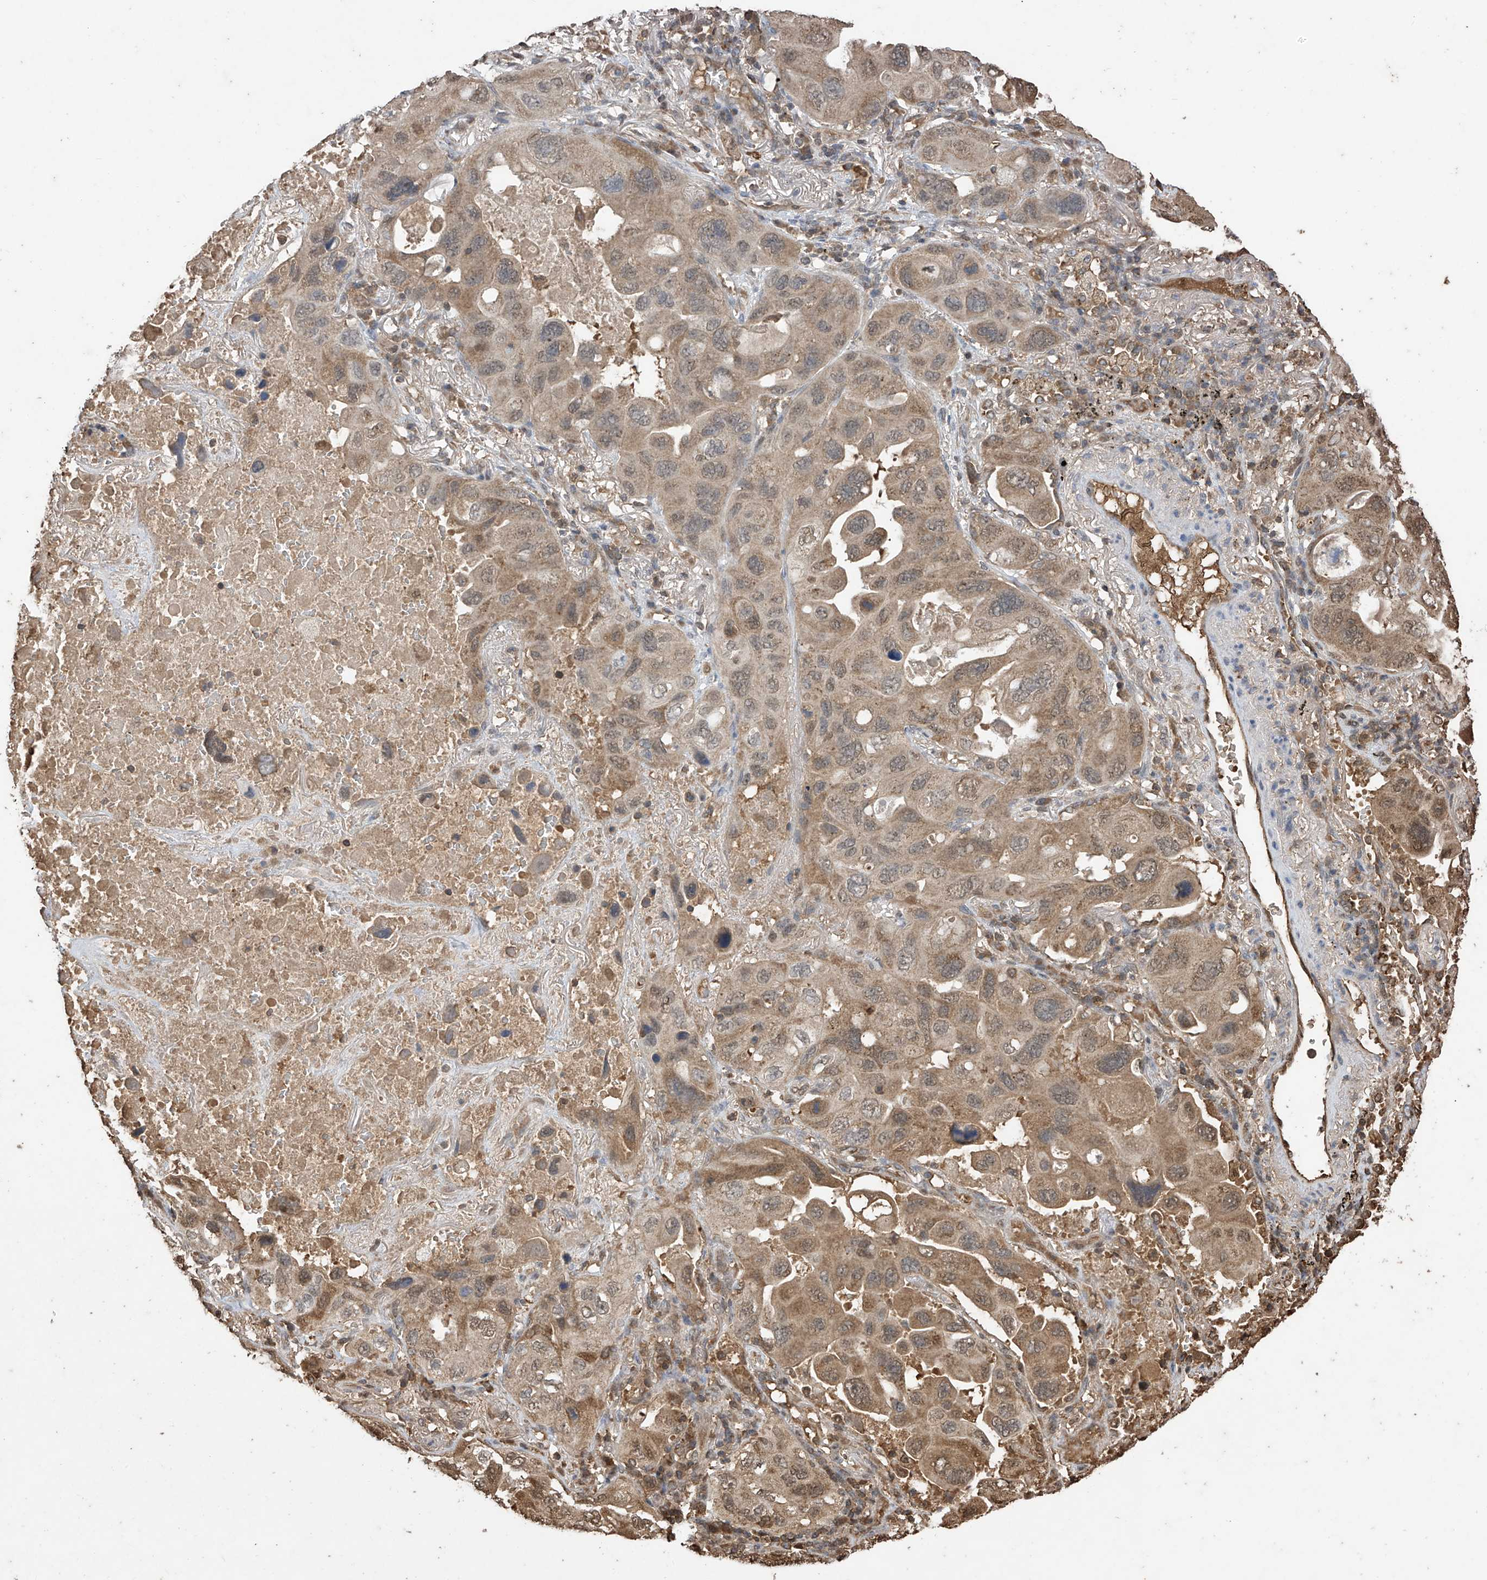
{"staining": {"intensity": "moderate", "quantity": "25%-75%", "location": "cytoplasmic/membranous"}, "tissue": "lung cancer", "cell_type": "Tumor cells", "image_type": "cancer", "snomed": [{"axis": "morphology", "description": "Squamous cell carcinoma, NOS"}, {"axis": "topography", "description": "Lung"}], "caption": "Tumor cells reveal medium levels of moderate cytoplasmic/membranous staining in about 25%-75% of cells in human squamous cell carcinoma (lung). Using DAB (brown) and hematoxylin (blue) stains, captured at high magnification using brightfield microscopy.", "gene": "PNPT1", "patient": {"sex": "female", "age": 73}}